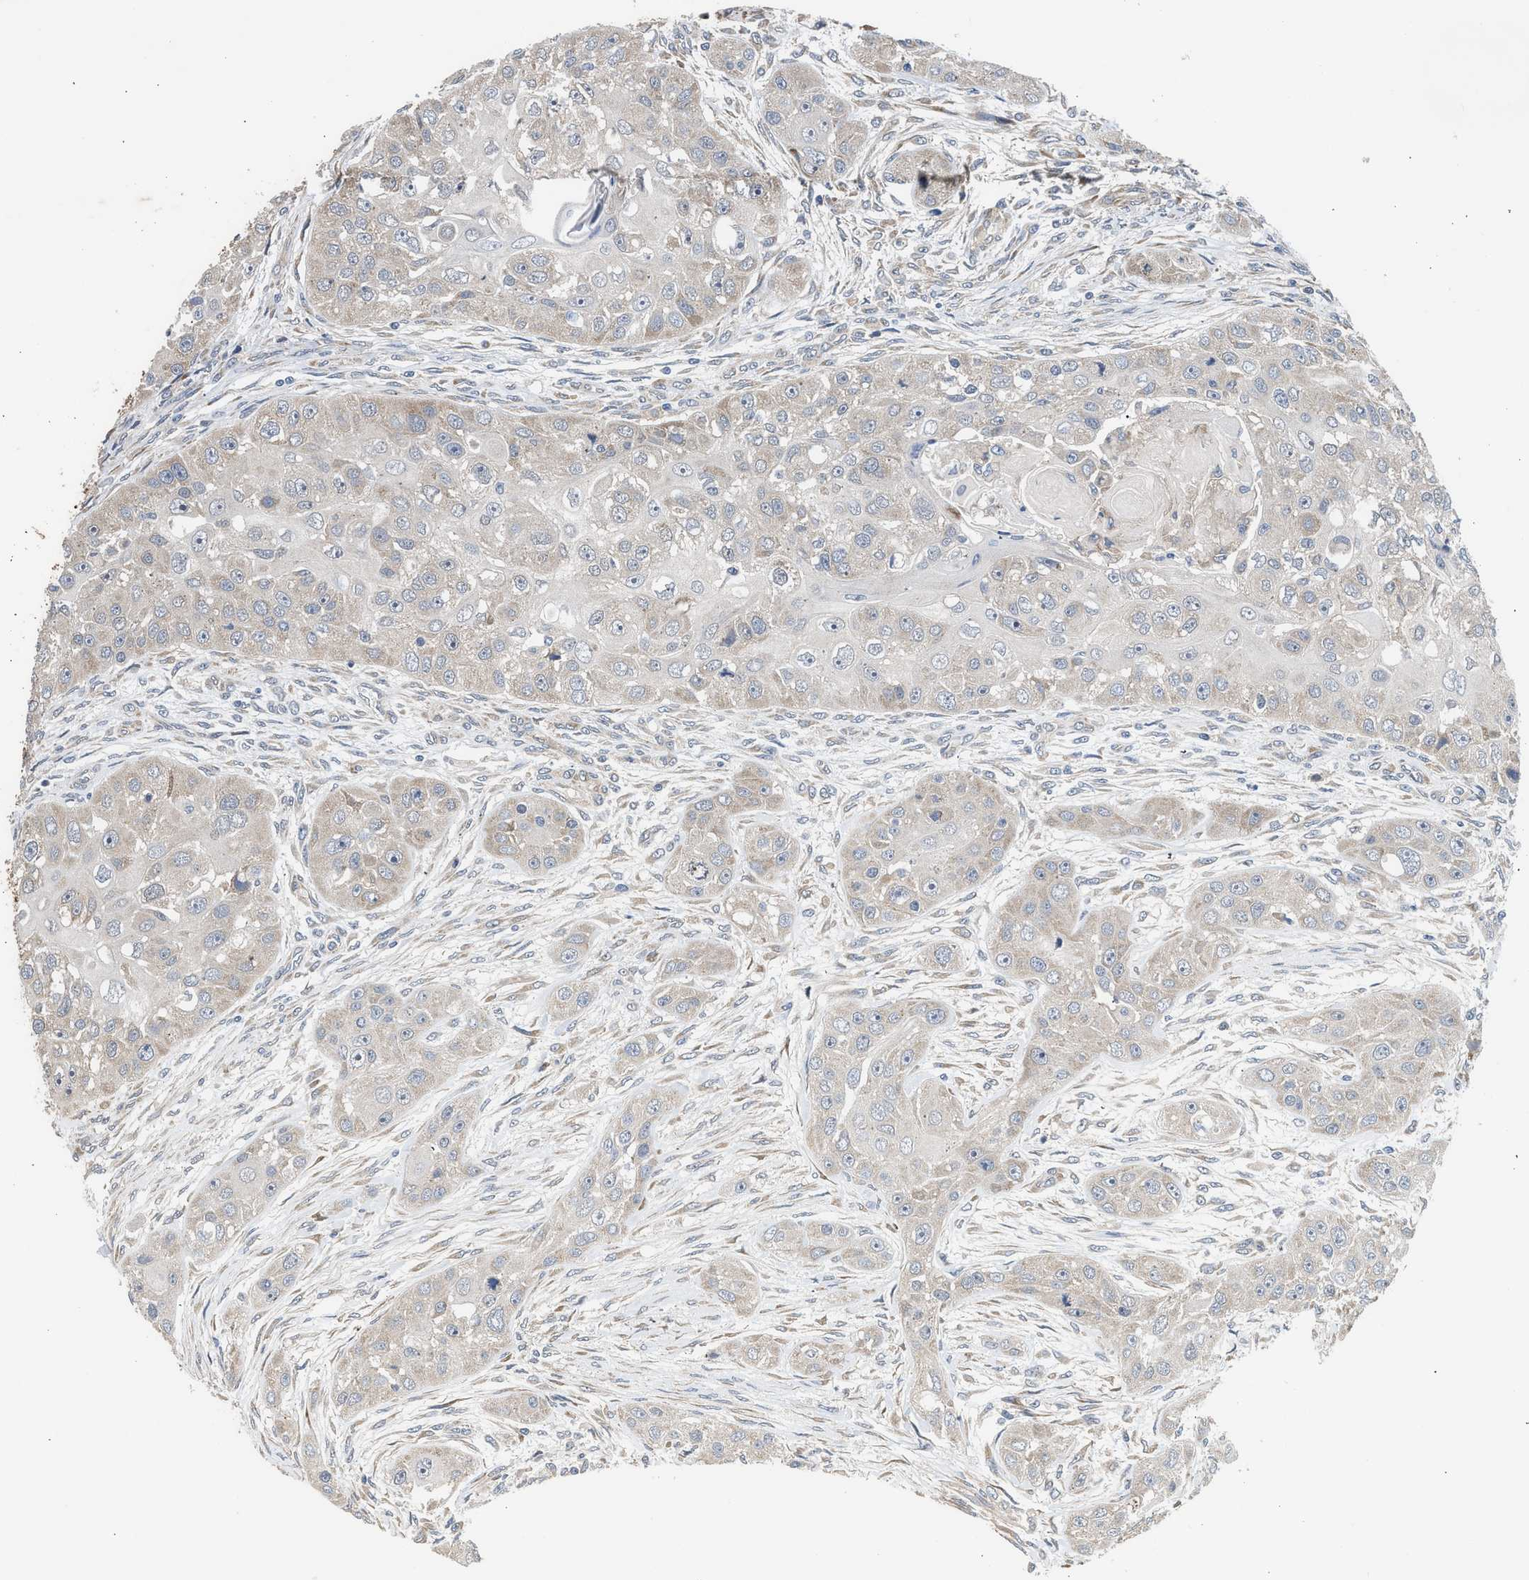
{"staining": {"intensity": "negative", "quantity": "none", "location": "none"}, "tissue": "head and neck cancer", "cell_type": "Tumor cells", "image_type": "cancer", "snomed": [{"axis": "morphology", "description": "Normal tissue, NOS"}, {"axis": "morphology", "description": "Squamous cell carcinoma, NOS"}, {"axis": "topography", "description": "Skeletal muscle"}, {"axis": "topography", "description": "Head-Neck"}], "caption": "Immunohistochemistry micrograph of head and neck cancer (squamous cell carcinoma) stained for a protein (brown), which shows no positivity in tumor cells.", "gene": "POLG2", "patient": {"sex": "male", "age": 51}}